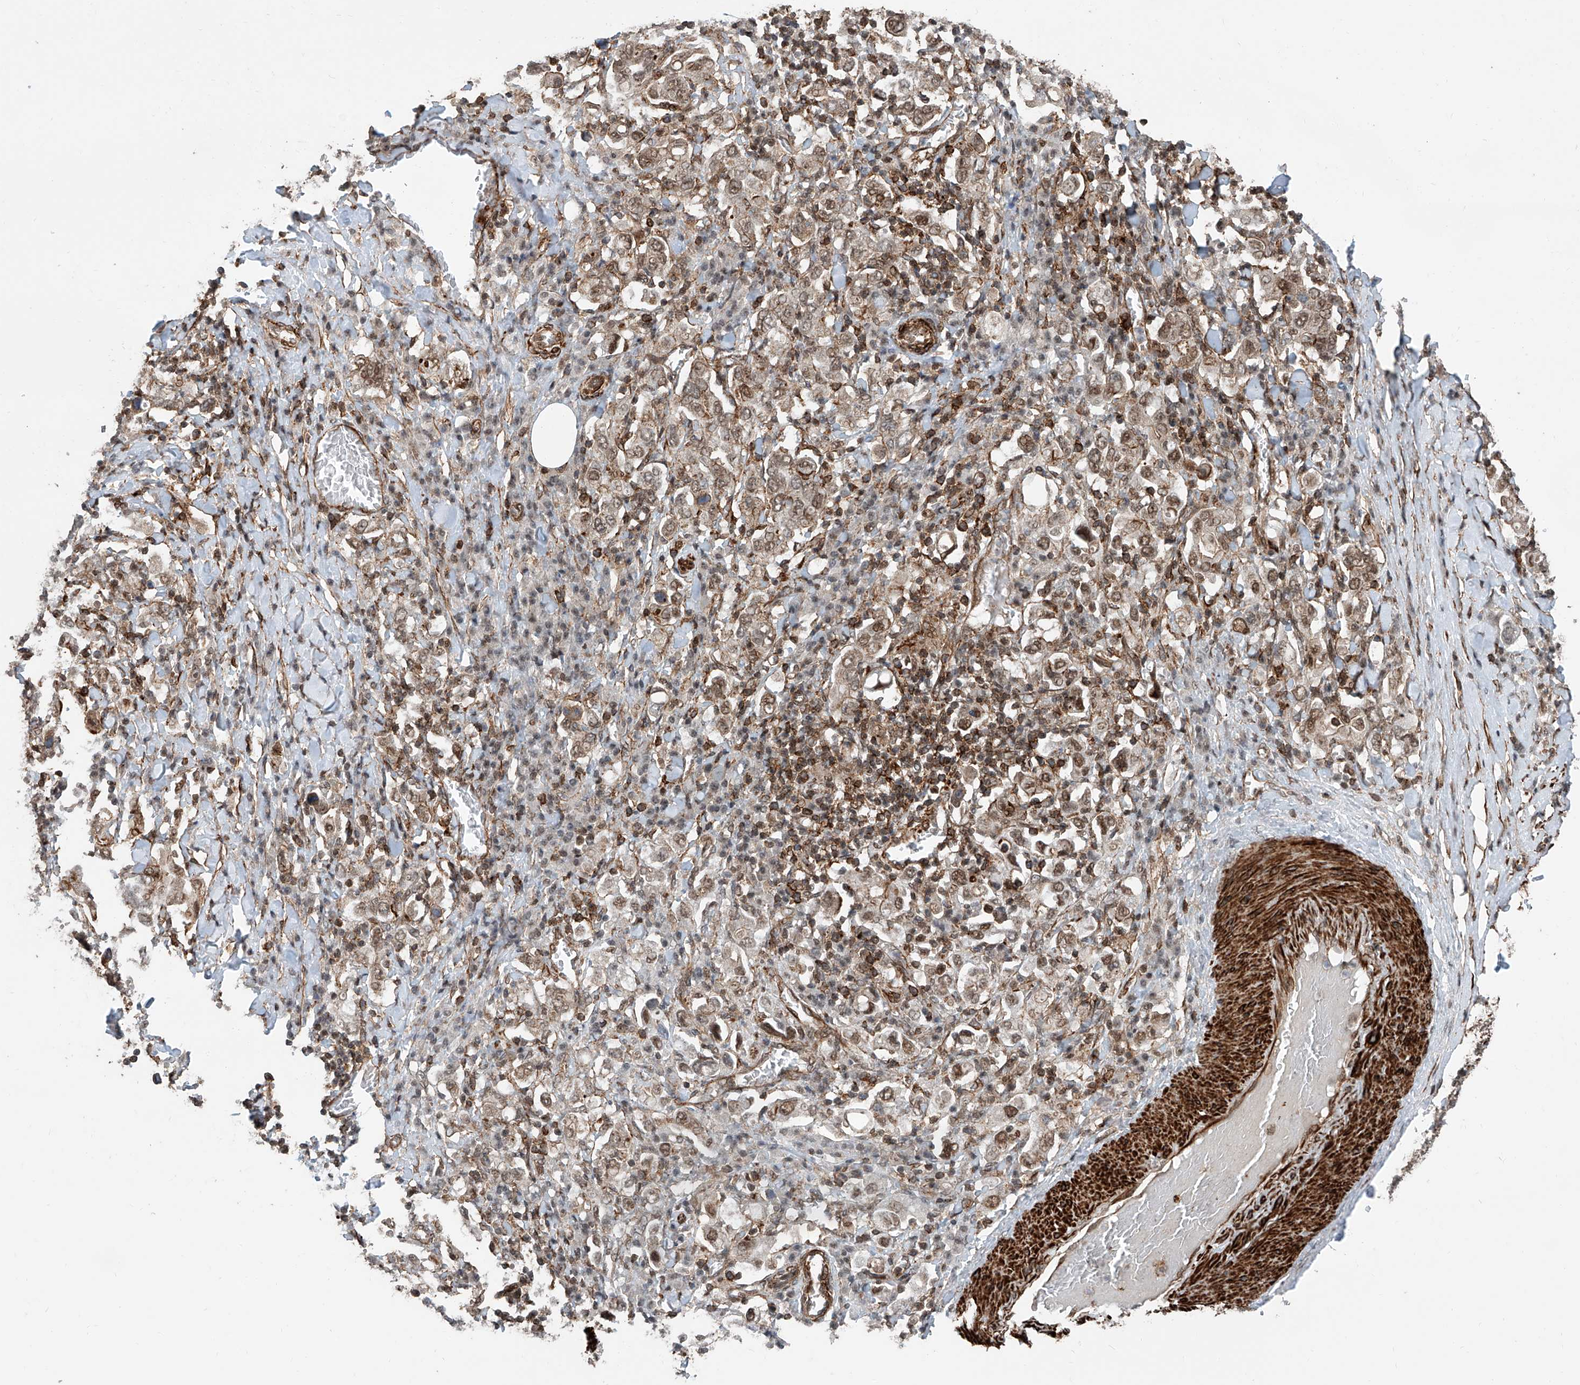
{"staining": {"intensity": "moderate", "quantity": ">75%", "location": "nuclear"}, "tissue": "stomach cancer", "cell_type": "Tumor cells", "image_type": "cancer", "snomed": [{"axis": "morphology", "description": "Adenocarcinoma, NOS"}, {"axis": "topography", "description": "Stomach, upper"}], "caption": "Protein expression analysis of human stomach cancer reveals moderate nuclear staining in about >75% of tumor cells.", "gene": "SDE2", "patient": {"sex": "male", "age": 62}}